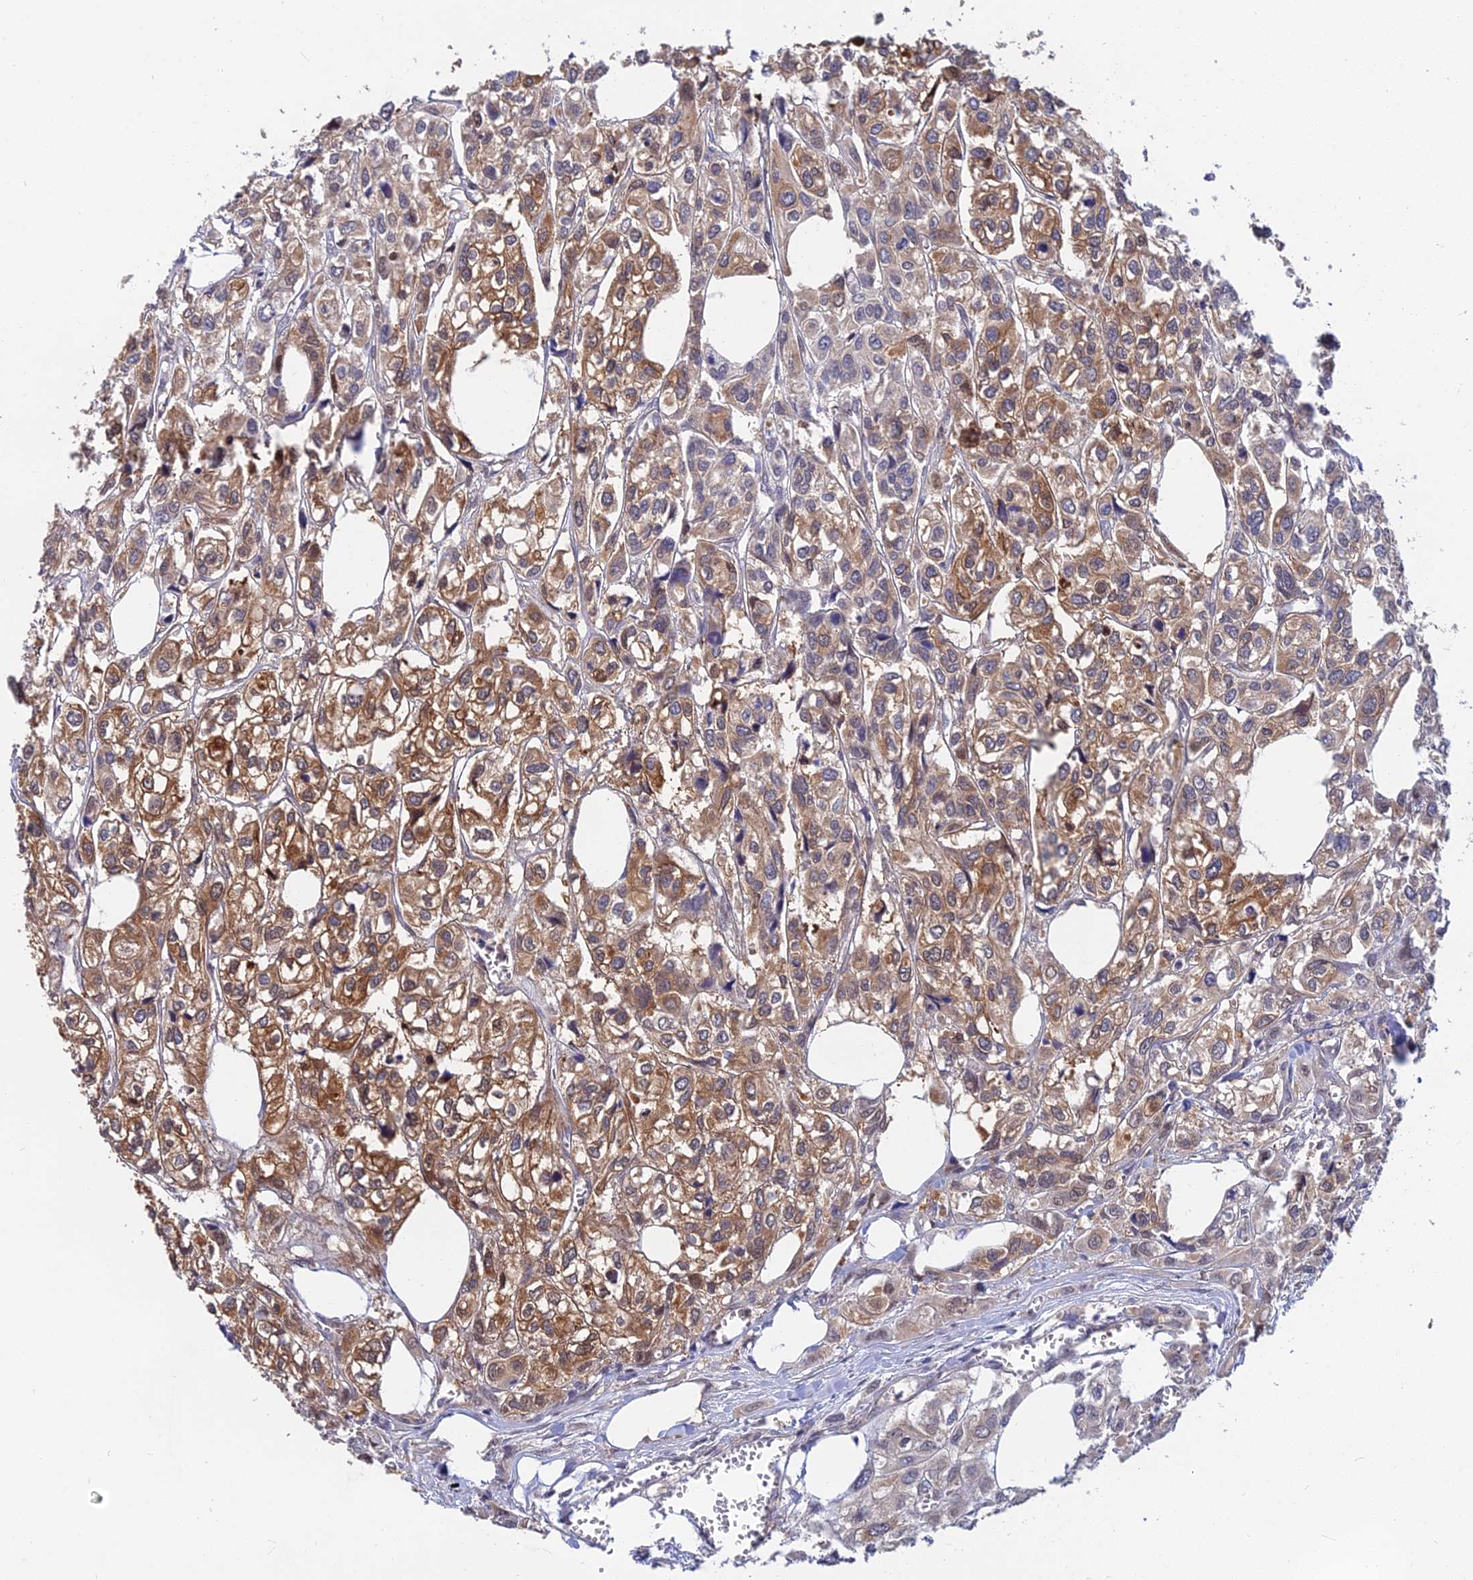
{"staining": {"intensity": "moderate", "quantity": "25%-75%", "location": "cytoplasmic/membranous"}, "tissue": "urothelial cancer", "cell_type": "Tumor cells", "image_type": "cancer", "snomed": [{"axis": "morphology", "description": "Urothelial carcinoma, High grade"}, {"axis": "topography", "description": "Urinary bladder"}], "caption": "Immunohistochemistry image of human urothelial carcinoma (high-grade) stained for a protein (brown), which reveals medium levels of moderate cytoplasmic/membranous expression in approximately 25%-75% of tumor cells.", "gene": "B3GALT4", "patient": {"sex": "male", "age": 67}}